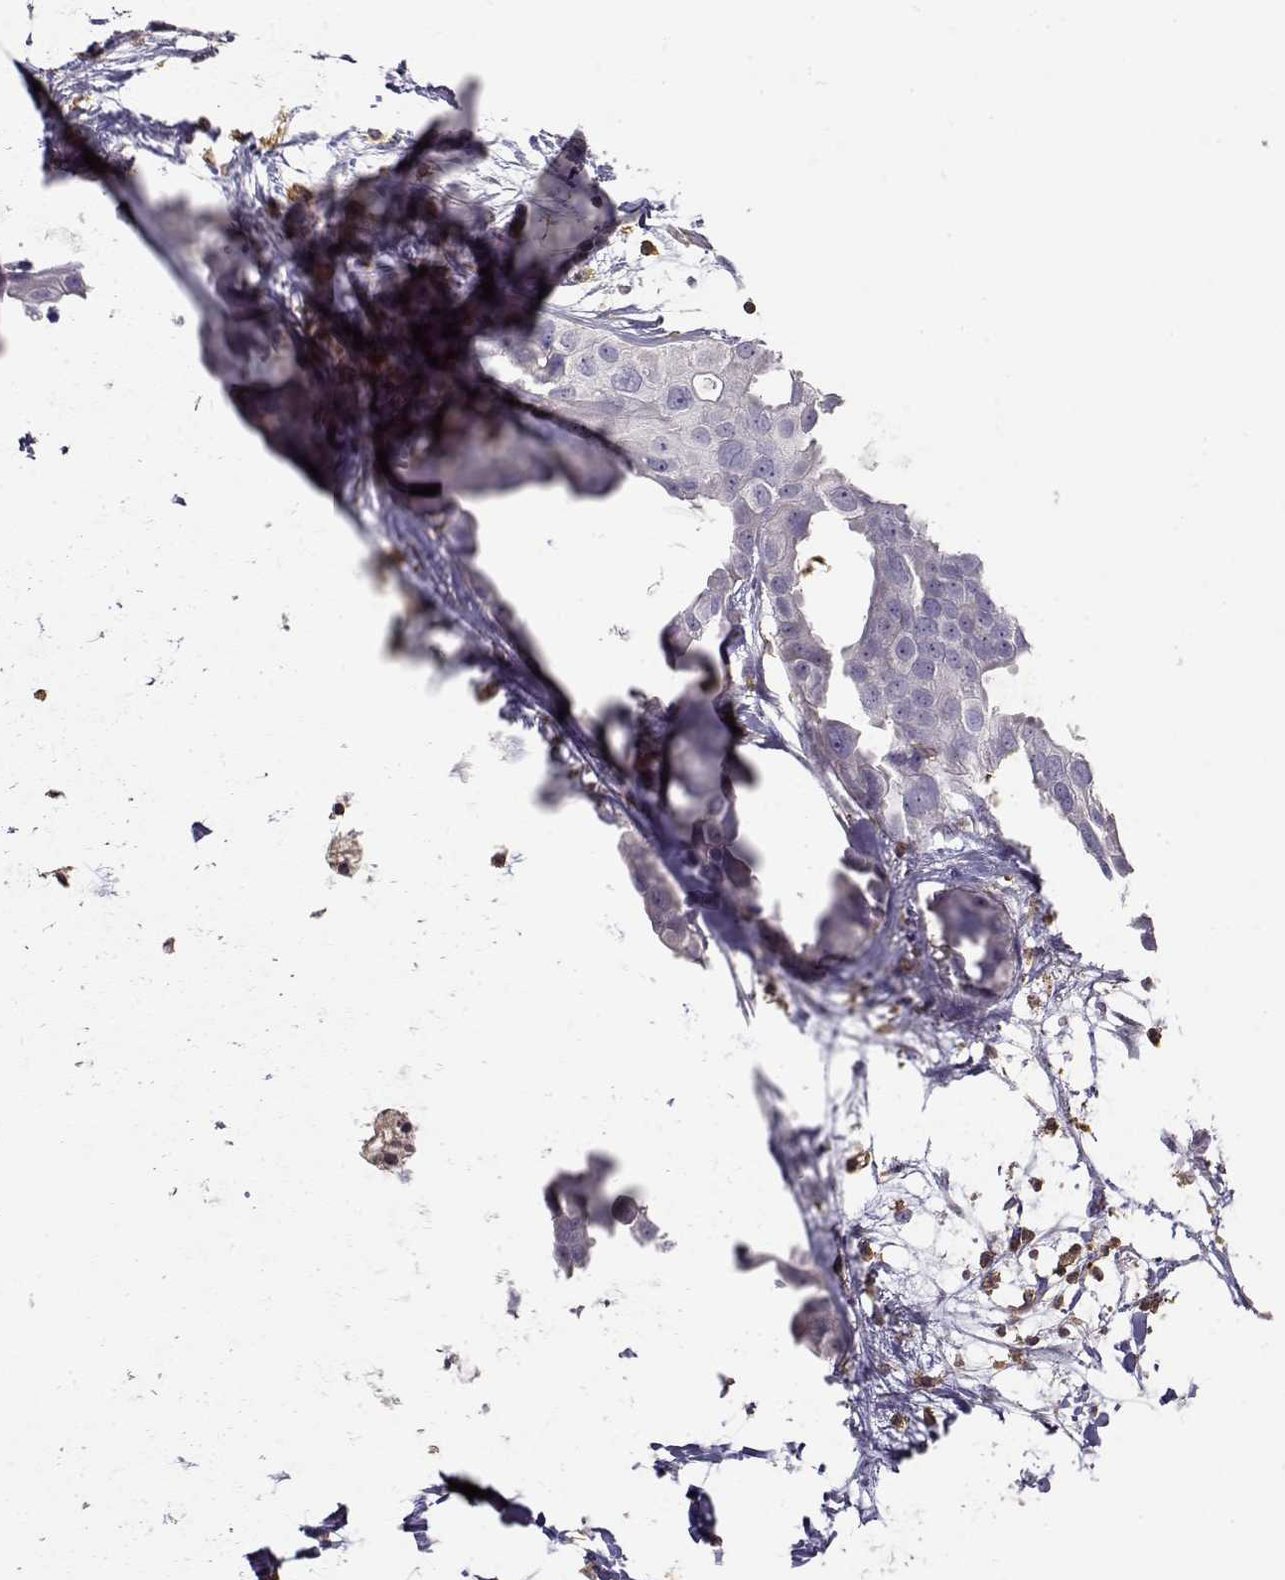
{"staining": {"intensity": "negative", "quantity": "none", "location": "none"}, "tissue": "breast cancer", "cell_type": "Tumor cells", "image_type": "cancer", "snomed": [{"axis": "morphology", "description": "Duct carcinoma"}, {"axis": "topography", "description": "Breast"}], "caption": "Breast cancer (infiltrating ductal carcinoma) stained for a protein using IHC displays no positivity tumor cells.", "gene": "VAV1", "patient": {"sex": "female", "age": 38}}